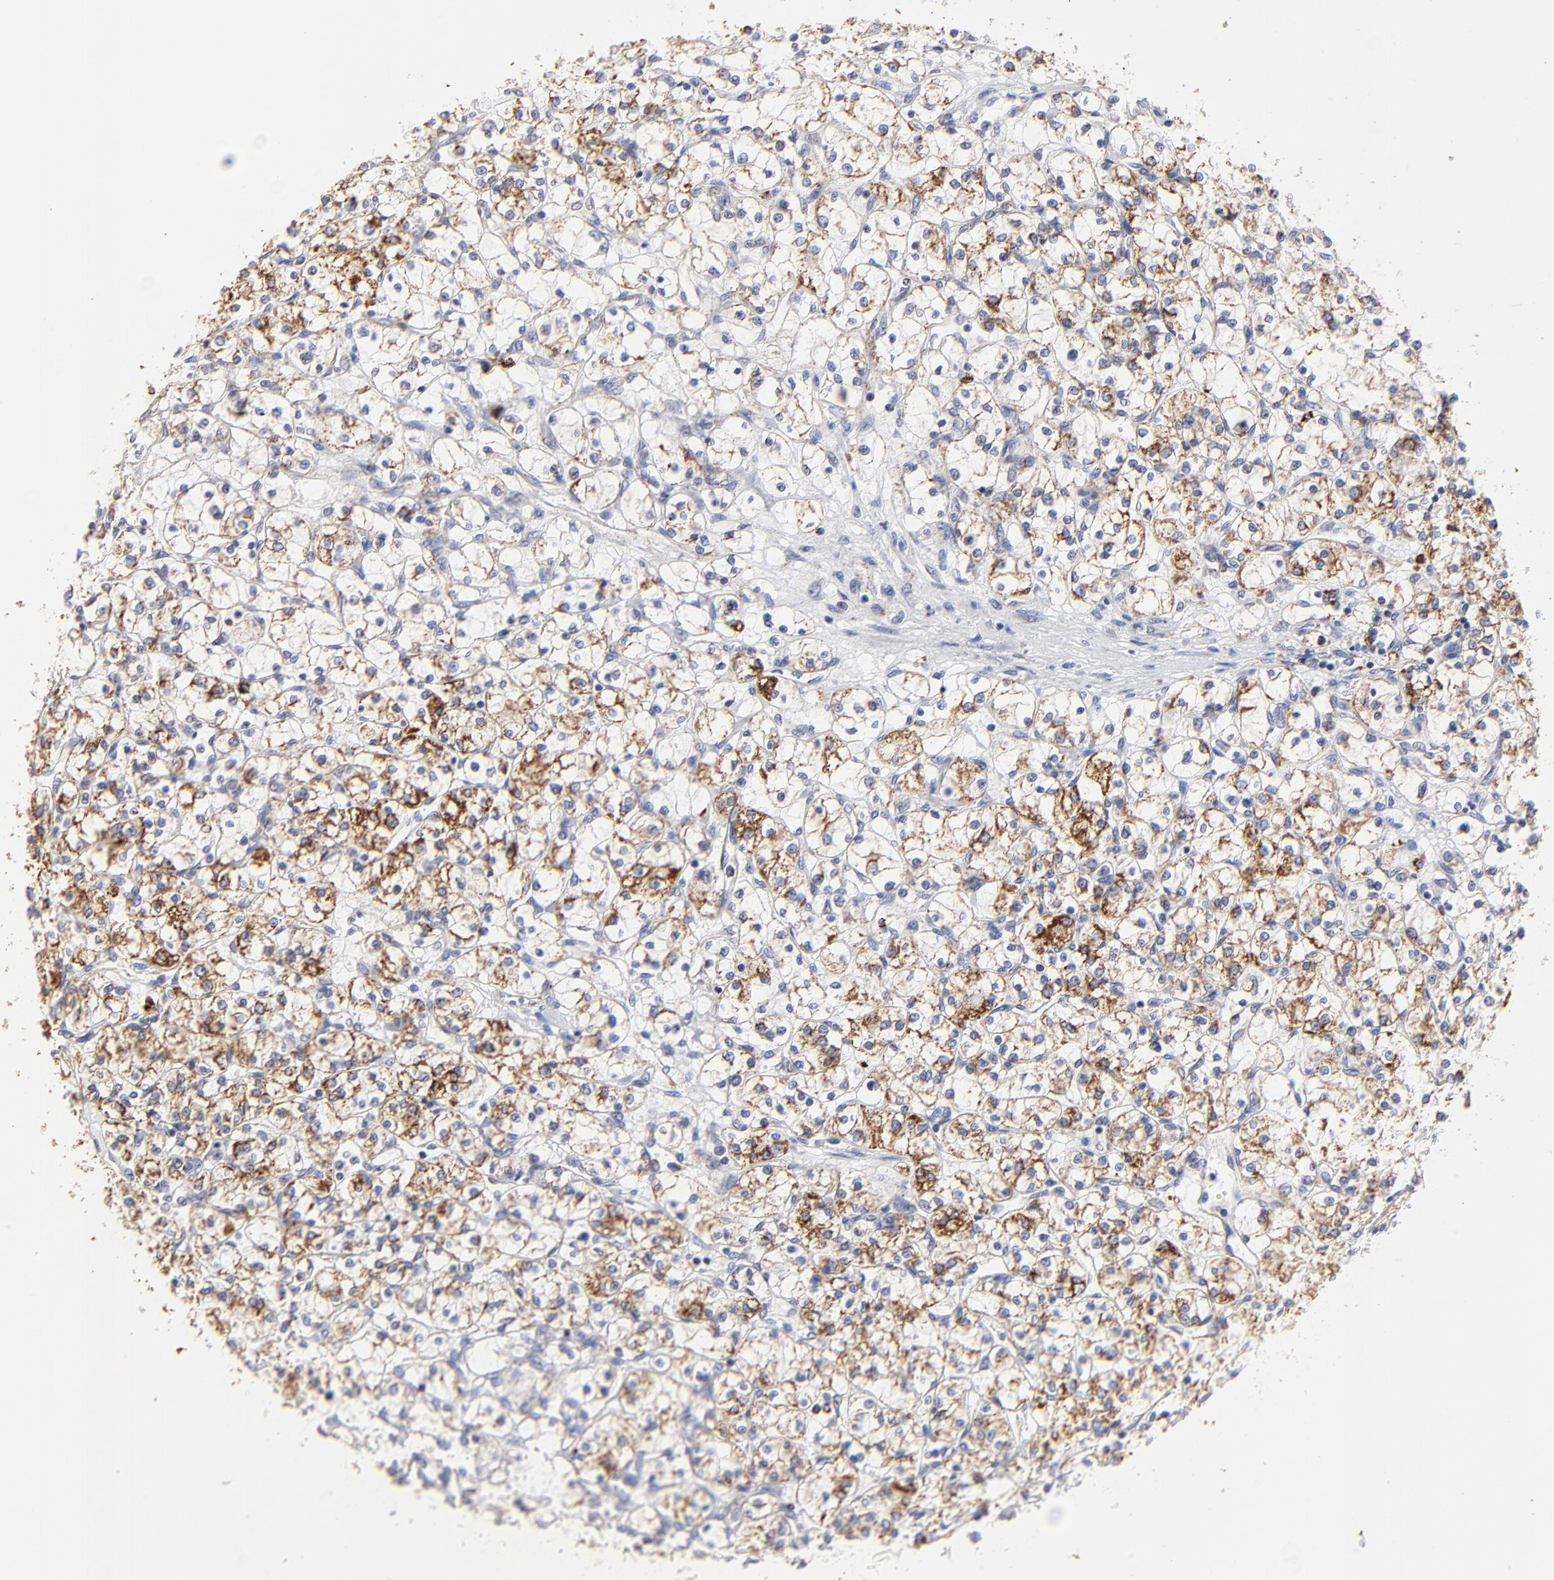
{"staining": {"intensity": "moderate", "quantity": "<25%", "location": "cytoplasmic/membranous"}, "tissue": "renal cancer", "cell_type": "Tumor cells", "image_type": "cancer", "snomed": [{"axis": "morphology", "description": "Adenocarcinoma, NOS"}, {"axis": "topography", "description": "Kidney"}], "caption": "Human renal adenocarcinoma stained for a protein (brown) reveals moderate cytoplasmic/membranous positive staining in approximately <25% of tumor cells.", "gene": "PINK1", "patient": {"sex": "male", "age": 61}}